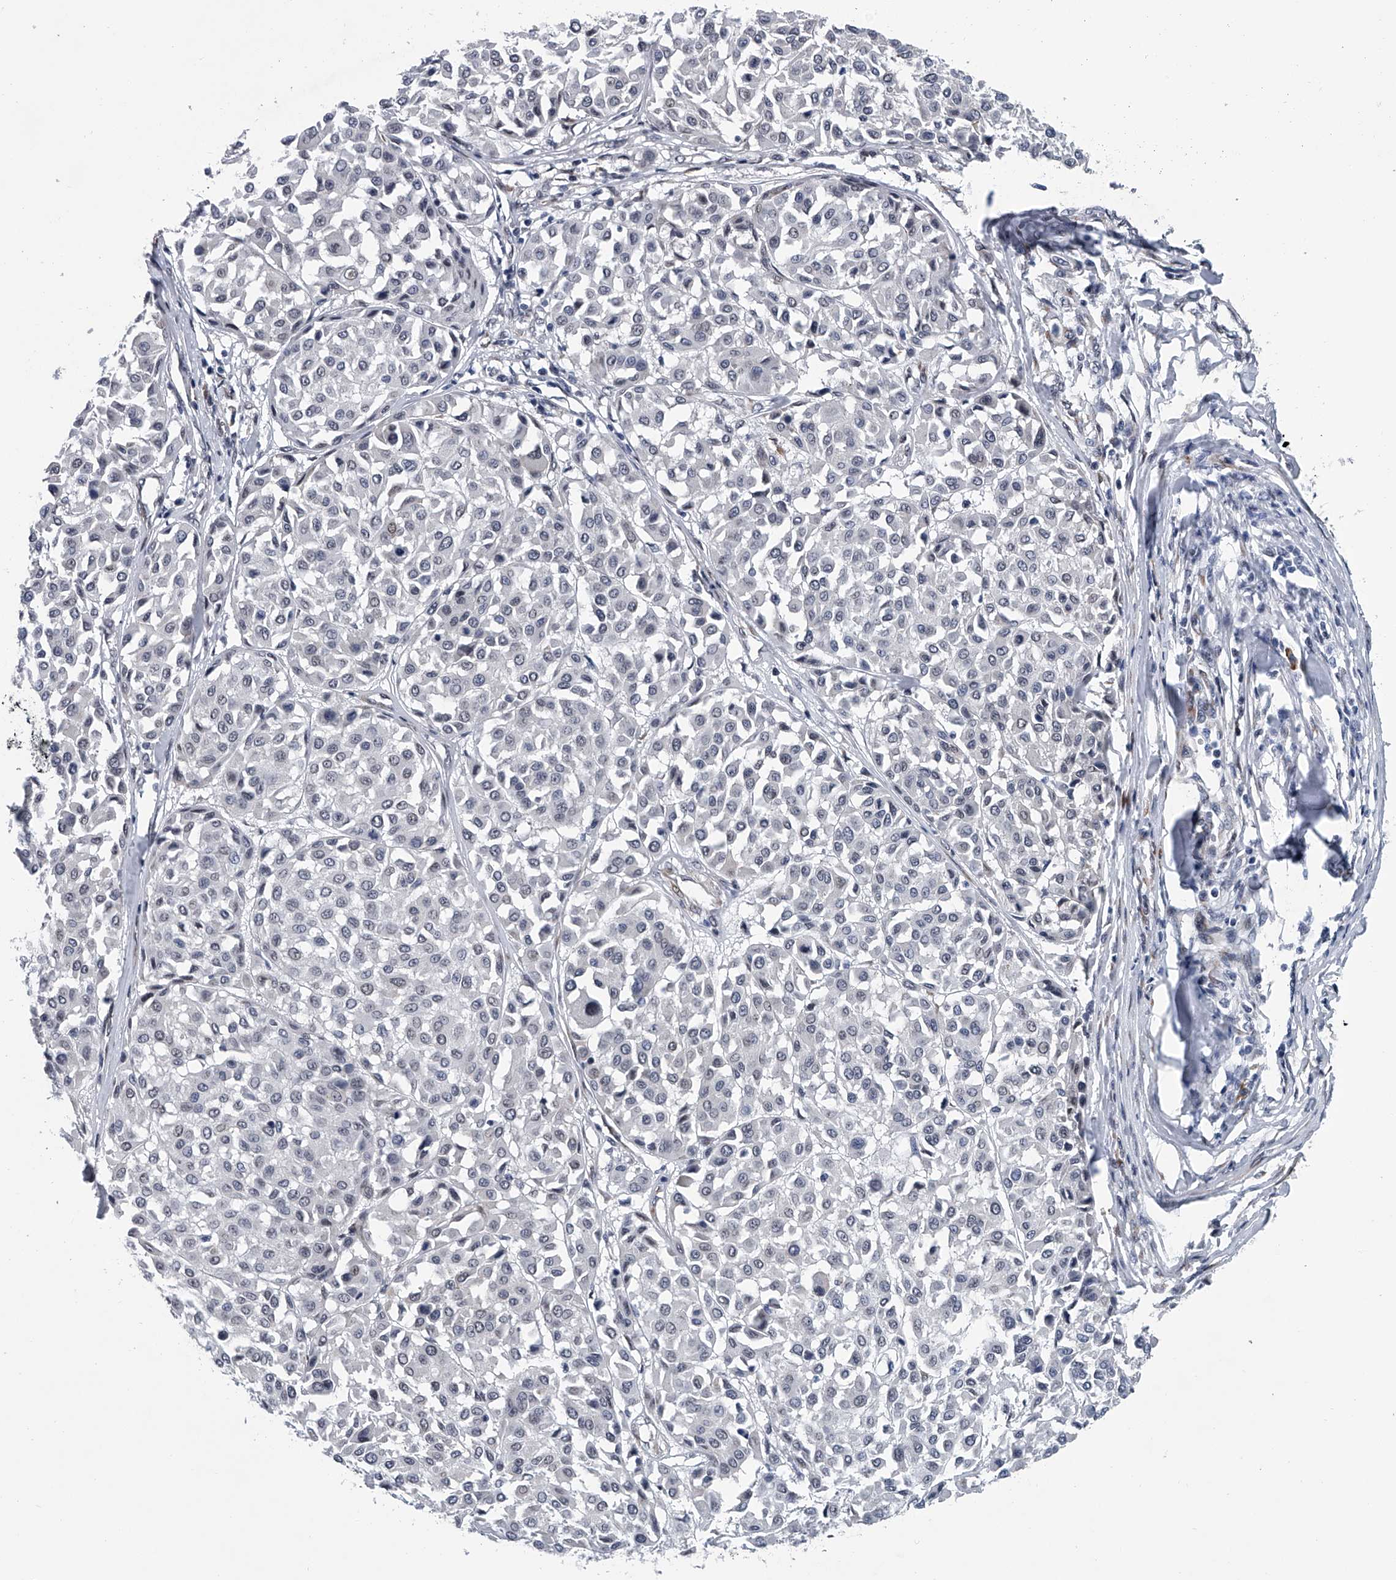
{"staining": {"intensity": "negative", "quantity": "none", "location": "none"}, "tissue": "melanoma", "cell_type": "Tumor cells", "image_type": "cancer", "snomed": [{"axis": "morphology", "description": "Malignant melanoma, Metastatic site"}, {"axis": "topography", "description": "Soft tissue"}], "caption": "This is an immunohistochemistry photomicrograph of human malignant melanoma (metastatic site). There is no staining in tumor cells.", "gene": "PPP2R5D", "patient": {"sex": "male", "age": 41}}